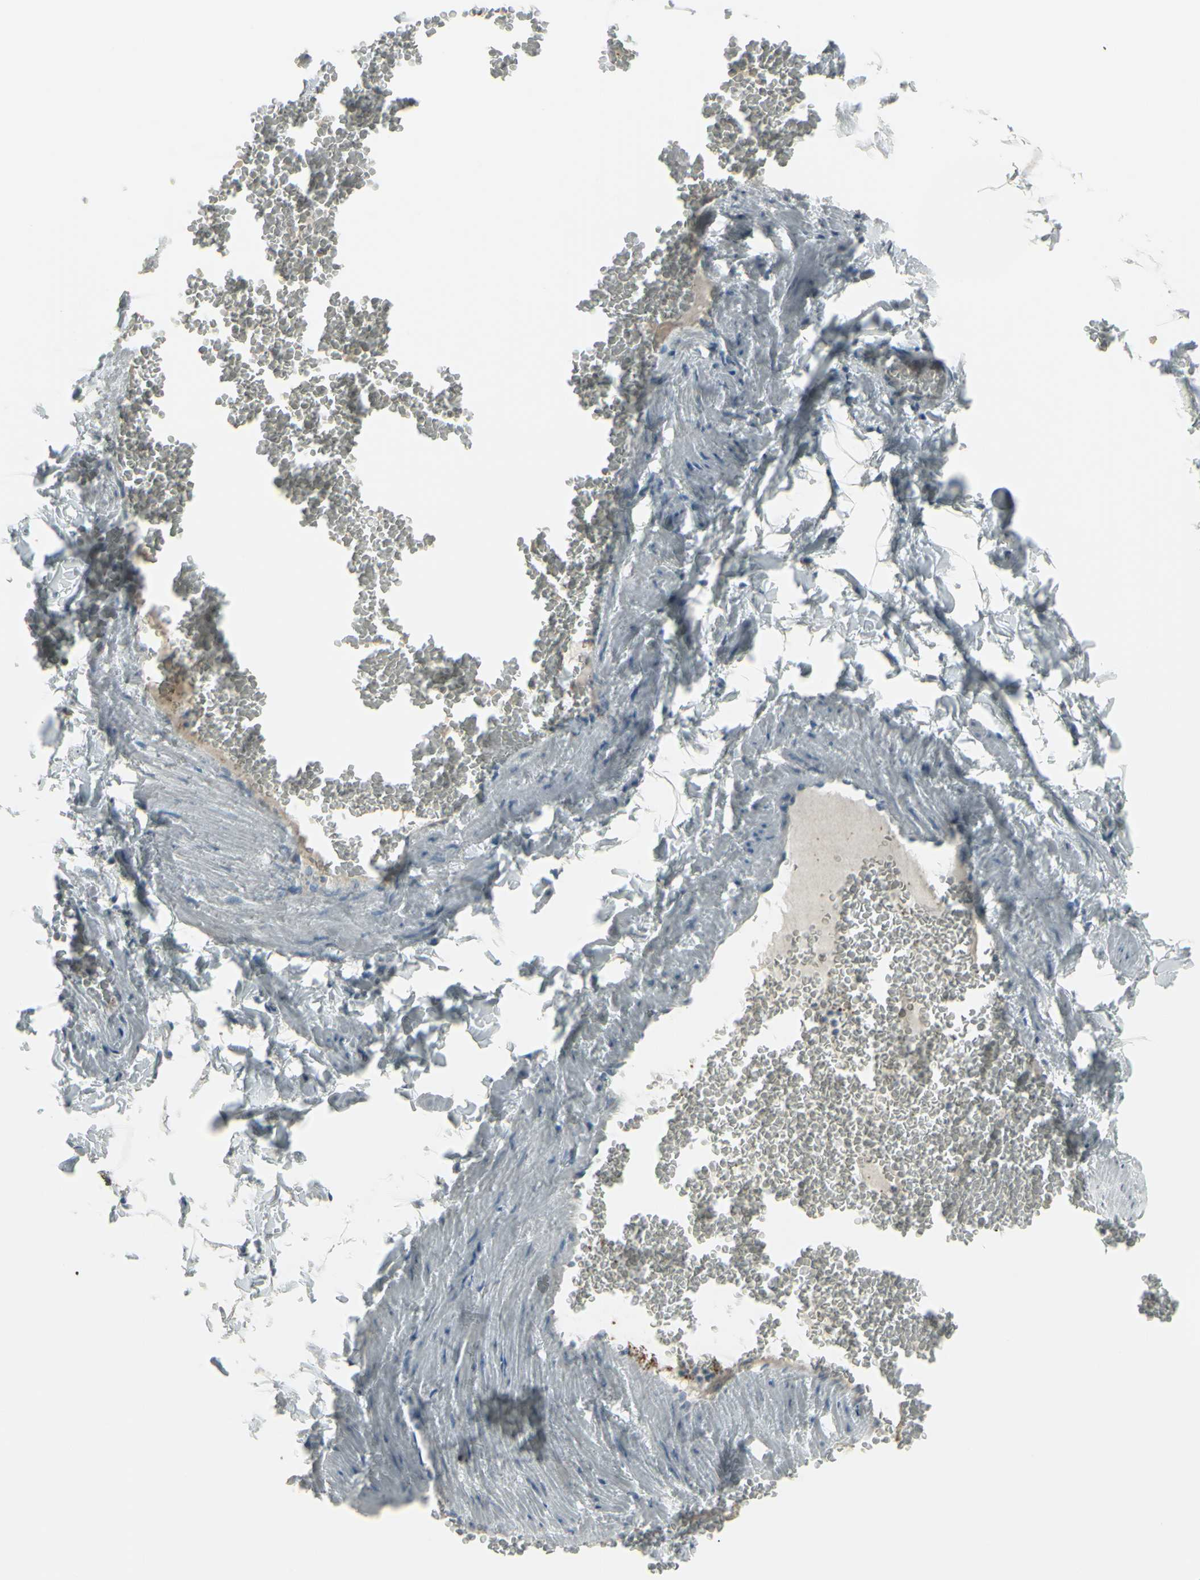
{"staining": {"intensity": "negative", "quantity": "none", "location": "none"}, "tissue": "adipose tissue", "cell_type": "Adipocytes", "image_type": "normal", "snomed": [{"axis": "morphology", "description": "Normal tissue, NOS"}, {"axis": "topography", "description": "Vascular tissue"}], "caption": "IHC of normal adipose tissue shows no positivity in adipocytes. (Brightfield microscopy of DAB (3,3'-diaminobenzidine) IHC at high magnification).", "gene": "CD79B", "patient": {"sex": "male", "age": 41}}